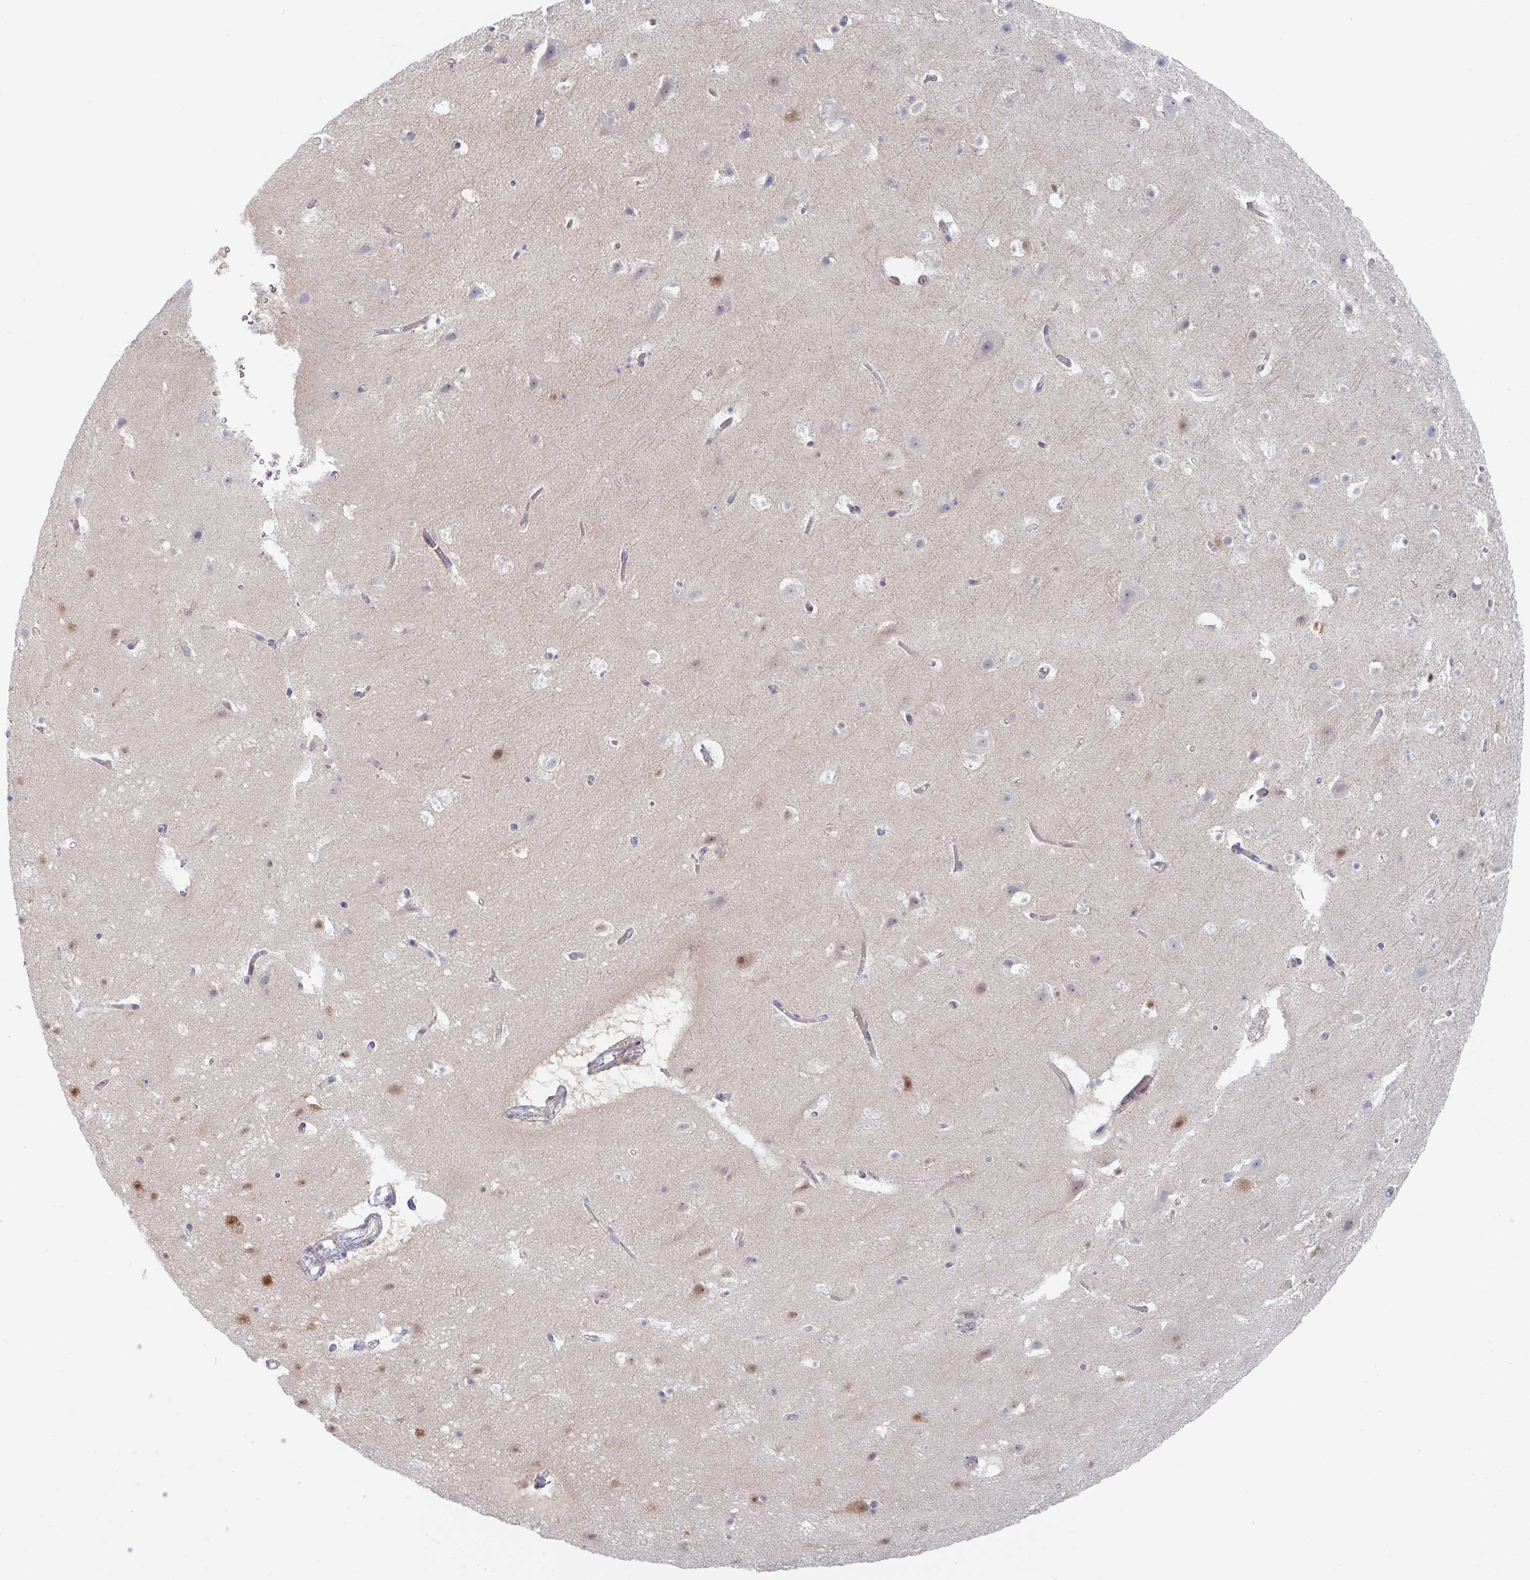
{"staining": {"intensity": "negative", "quantity": "none", "location": "none"}, "tissue": "cerebral cortex", "cell_type": "Endothelial cells", "image_type": "normal", "snomed": [{"axis": "morphology", "description": "Normal tissue, NOS"}, {"axis": "topography", "description": "Cerebral cortex"}], "caption": "Image shows no protein positivity in endothelial cells of benign cerebral cortex.", "gene": "AMPD2", "patient": {"sex": "female", "age": 42}}